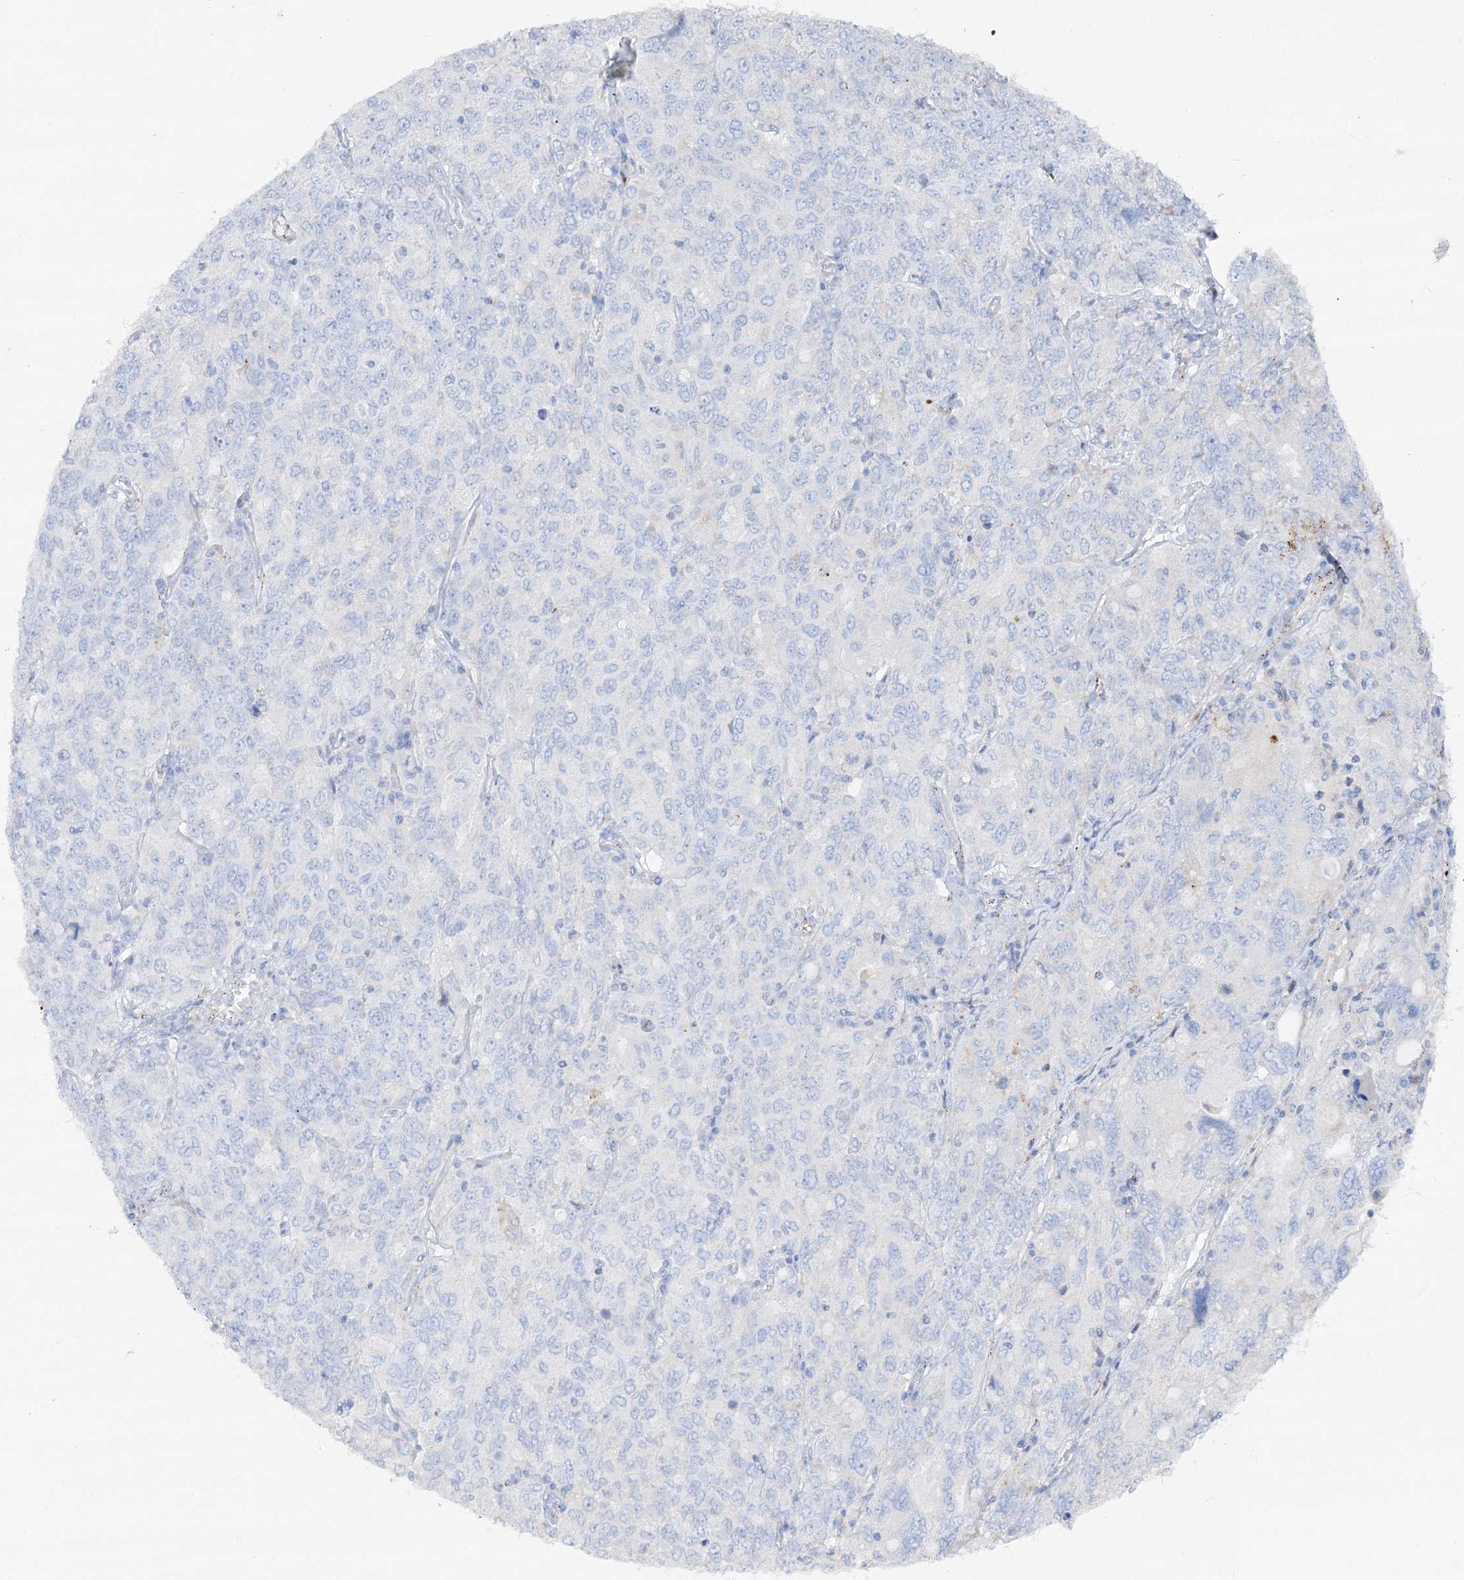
{"staining": {"intensity": "negative", "quantity": "none", "location": "none"}, "tissue": "ovarian cancer", "cell_type": "Tumor cells", "image_type": "cancer", "snomed": [{"axis": "morphology", "description": "Carcinoma, endometroid"}, {"axis": "topography", "description": "Ovary"}], "caption": "Human ovarian endometroid carcinoma stained for a protein using immunohistochemistry (IHC) exhibits no staining in tumor cells.", "gene": "SLC3A1", "patient": {"sex": "female", "age": 62}}